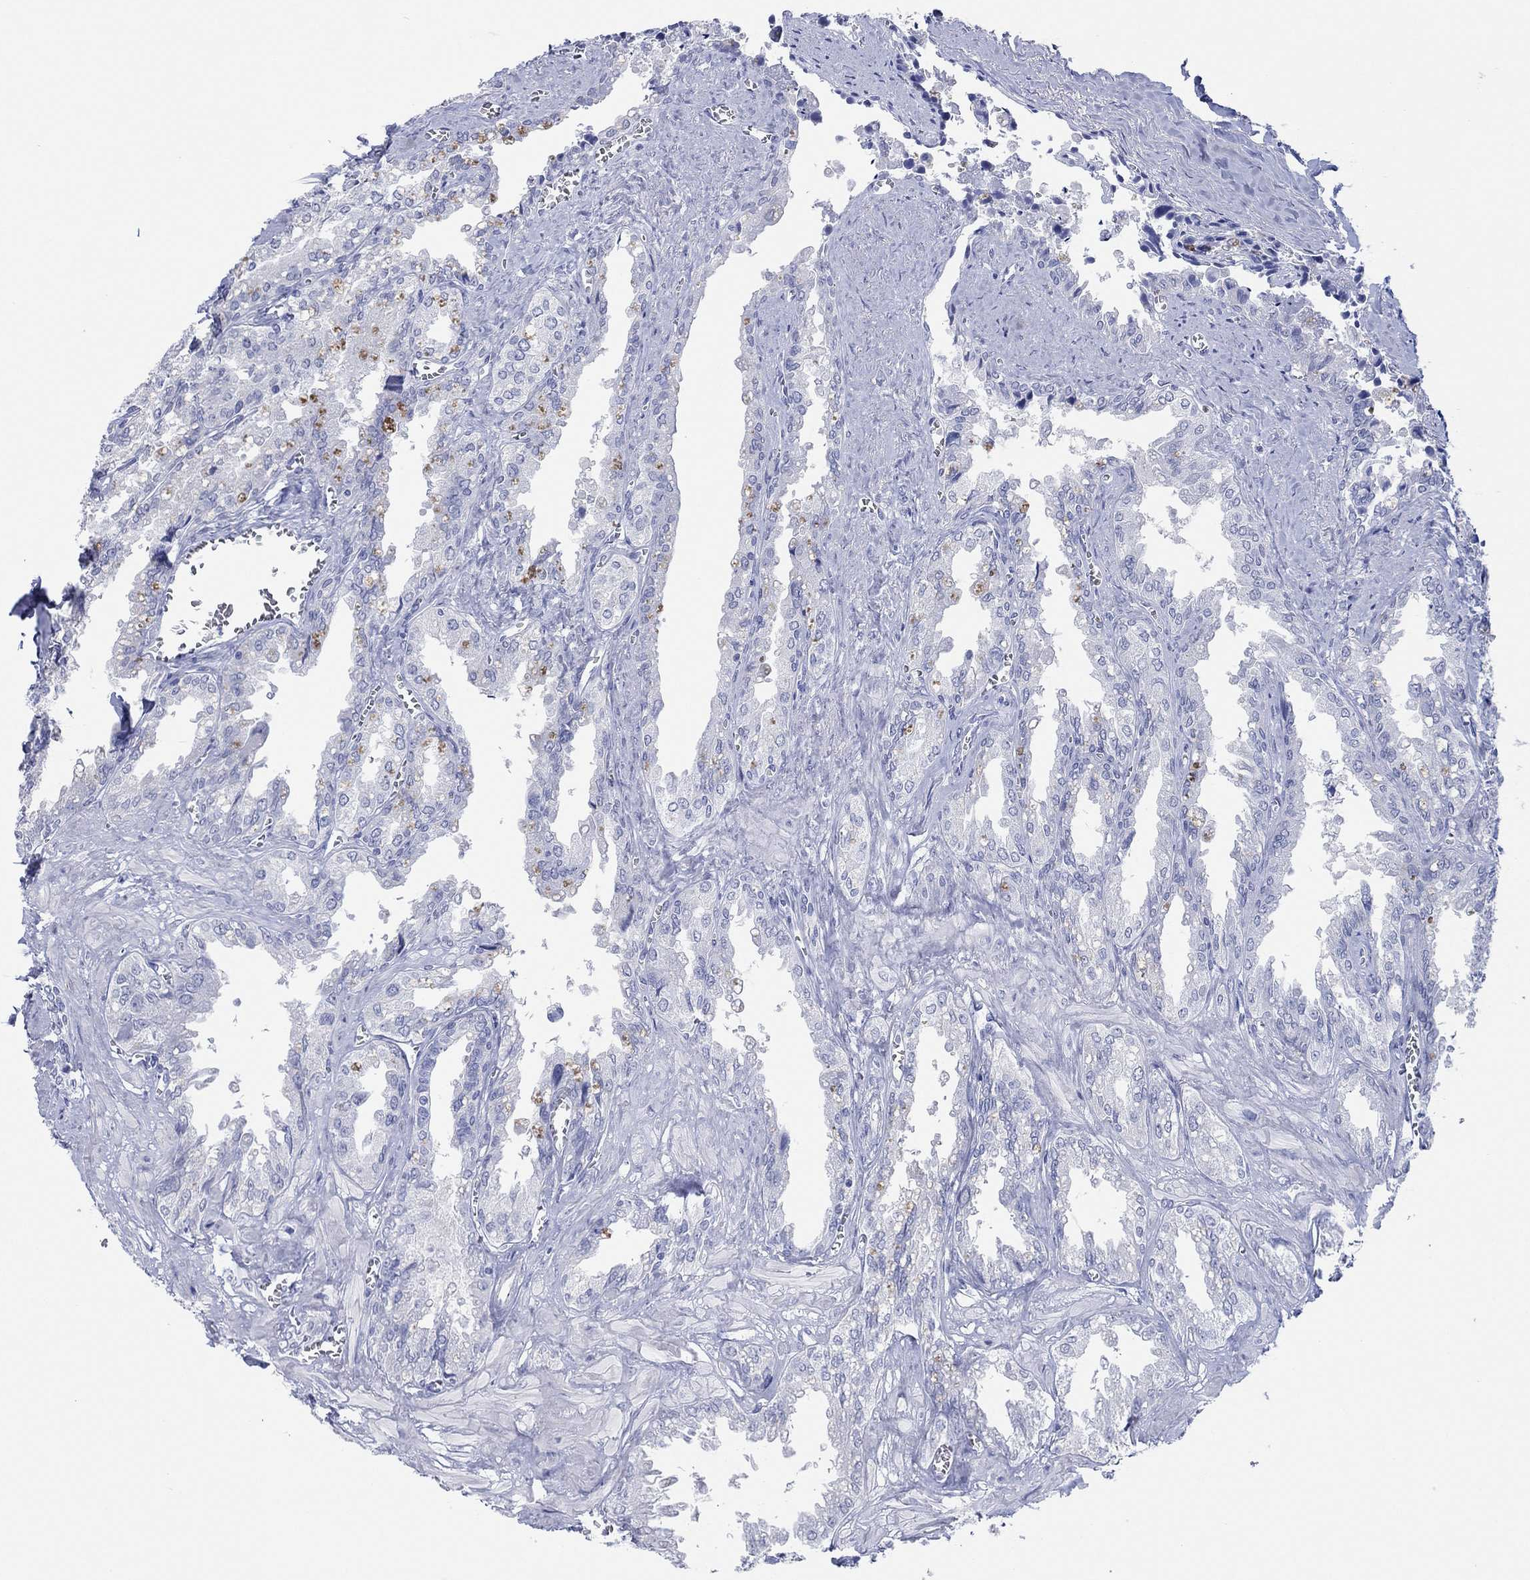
{"staining": {"intensity": "negative", "quantity": "none", "location": "none"}, "tissue": "seminal vesicle", "cell_type": "Glandular cells", "image_type": "normal", "snomed": [{"axis": "morphology", "description": "Normal tissue, NOS"}, {"axis": "topography", "description": "Seminal veicle"}], "caption": "The immunohistochemistry image has no significant staining in glandular cells of seminal vesicle. (Immunohistochemistry (ihc), brightfield microscopy, high magnification).", "gene": "MAGEB6", "patient": {"sex": "male", "age": 67}}